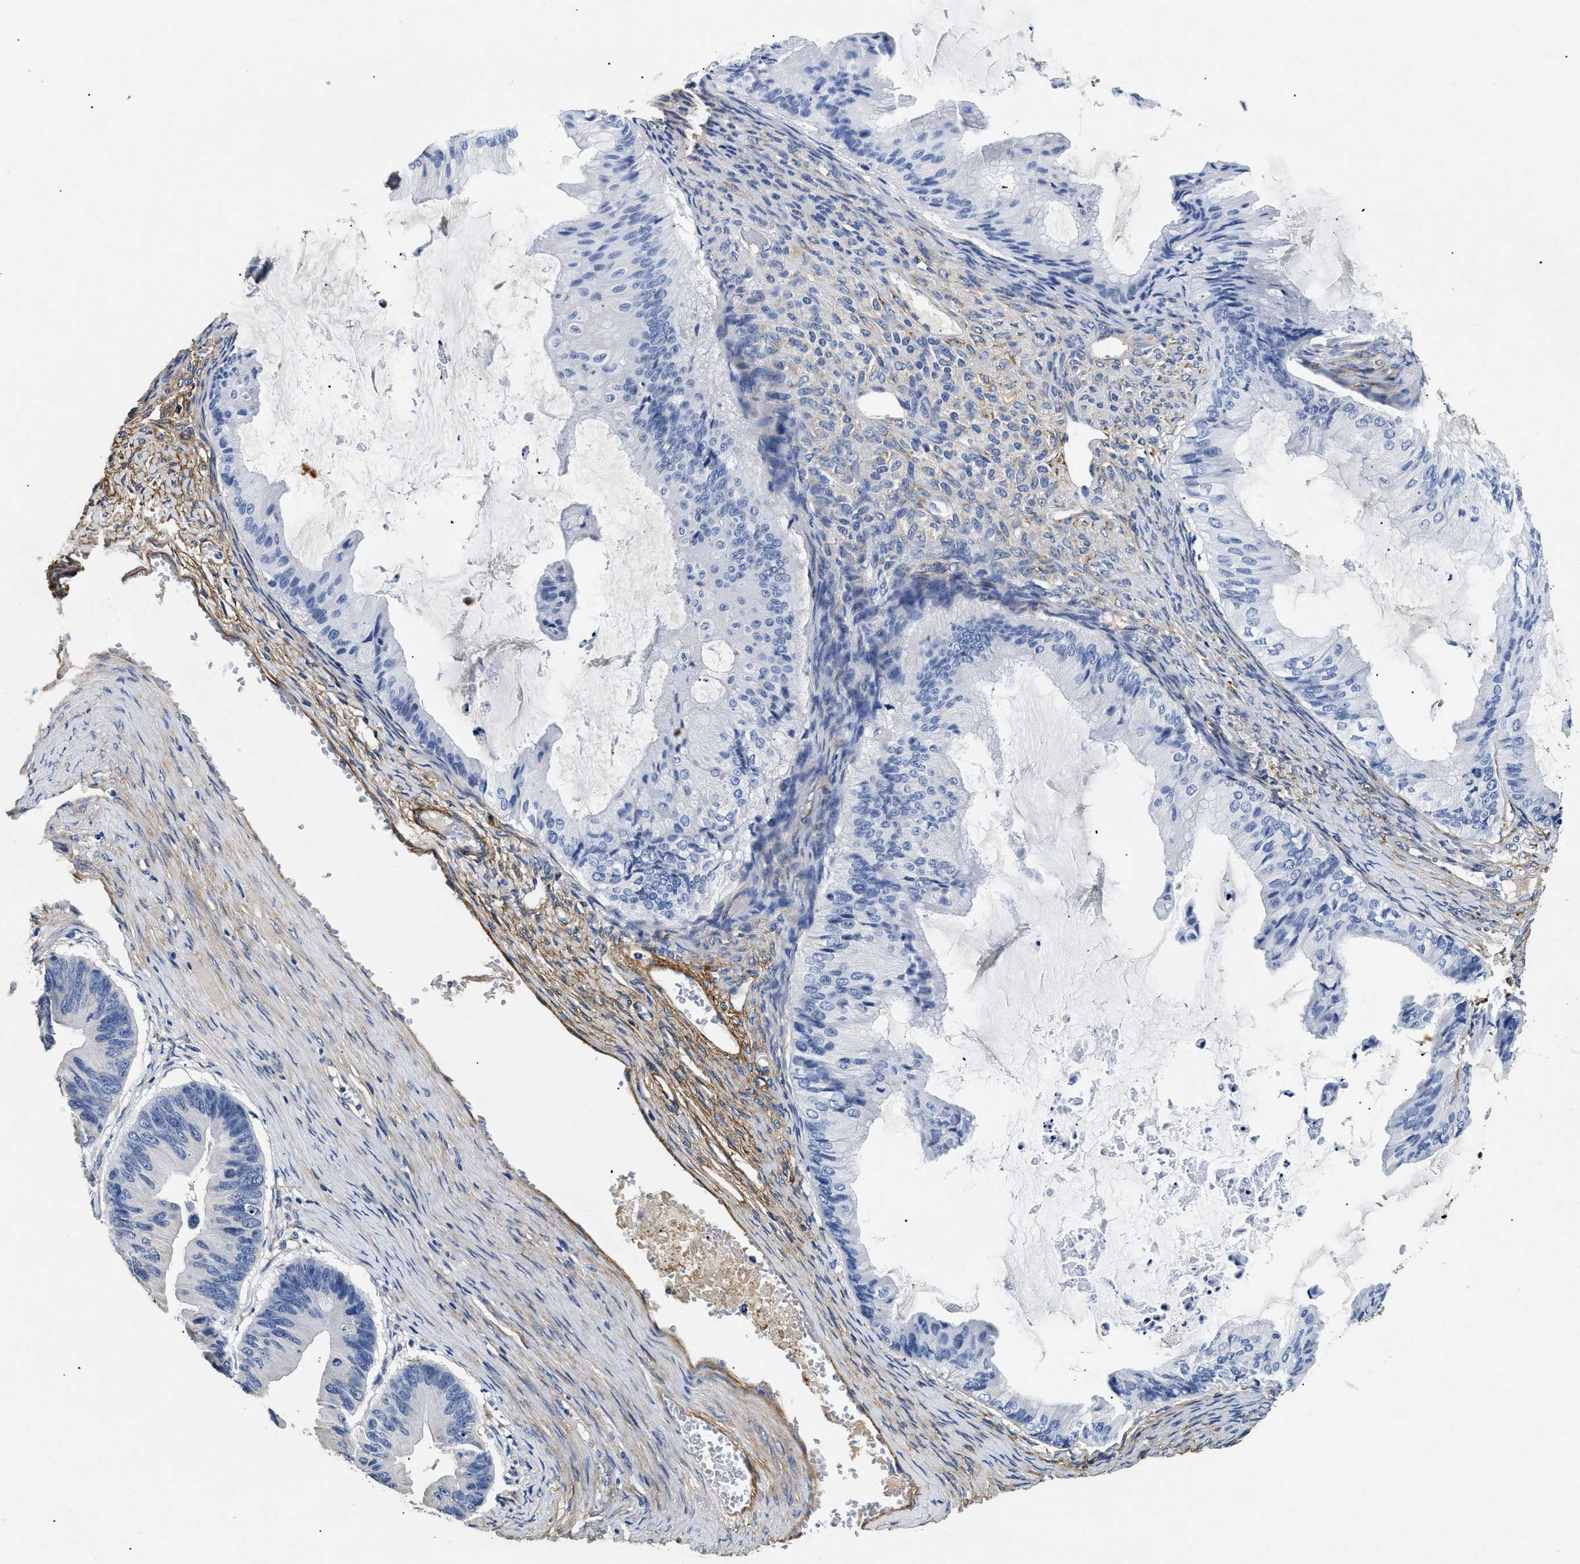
{"staining": {"intensity": "negative", "quantity": "none", "location": "none"}, "tissue": "ovarian cancer", "cell_type": "Tumor cells", "image_type": "cancer", "snomed": [{"axis": "morphology", "description": "Cystadenocarcinoma, mucinous, NOS"}, {"axis": "topography", "description": "Ovary"}], "caption": "Ovarian cancer stained for a protein using immunohistochemistry exhibits no staining tumor cells.", "gene": "LAMA3", "patient": {"sex": "female", "age": 61}}